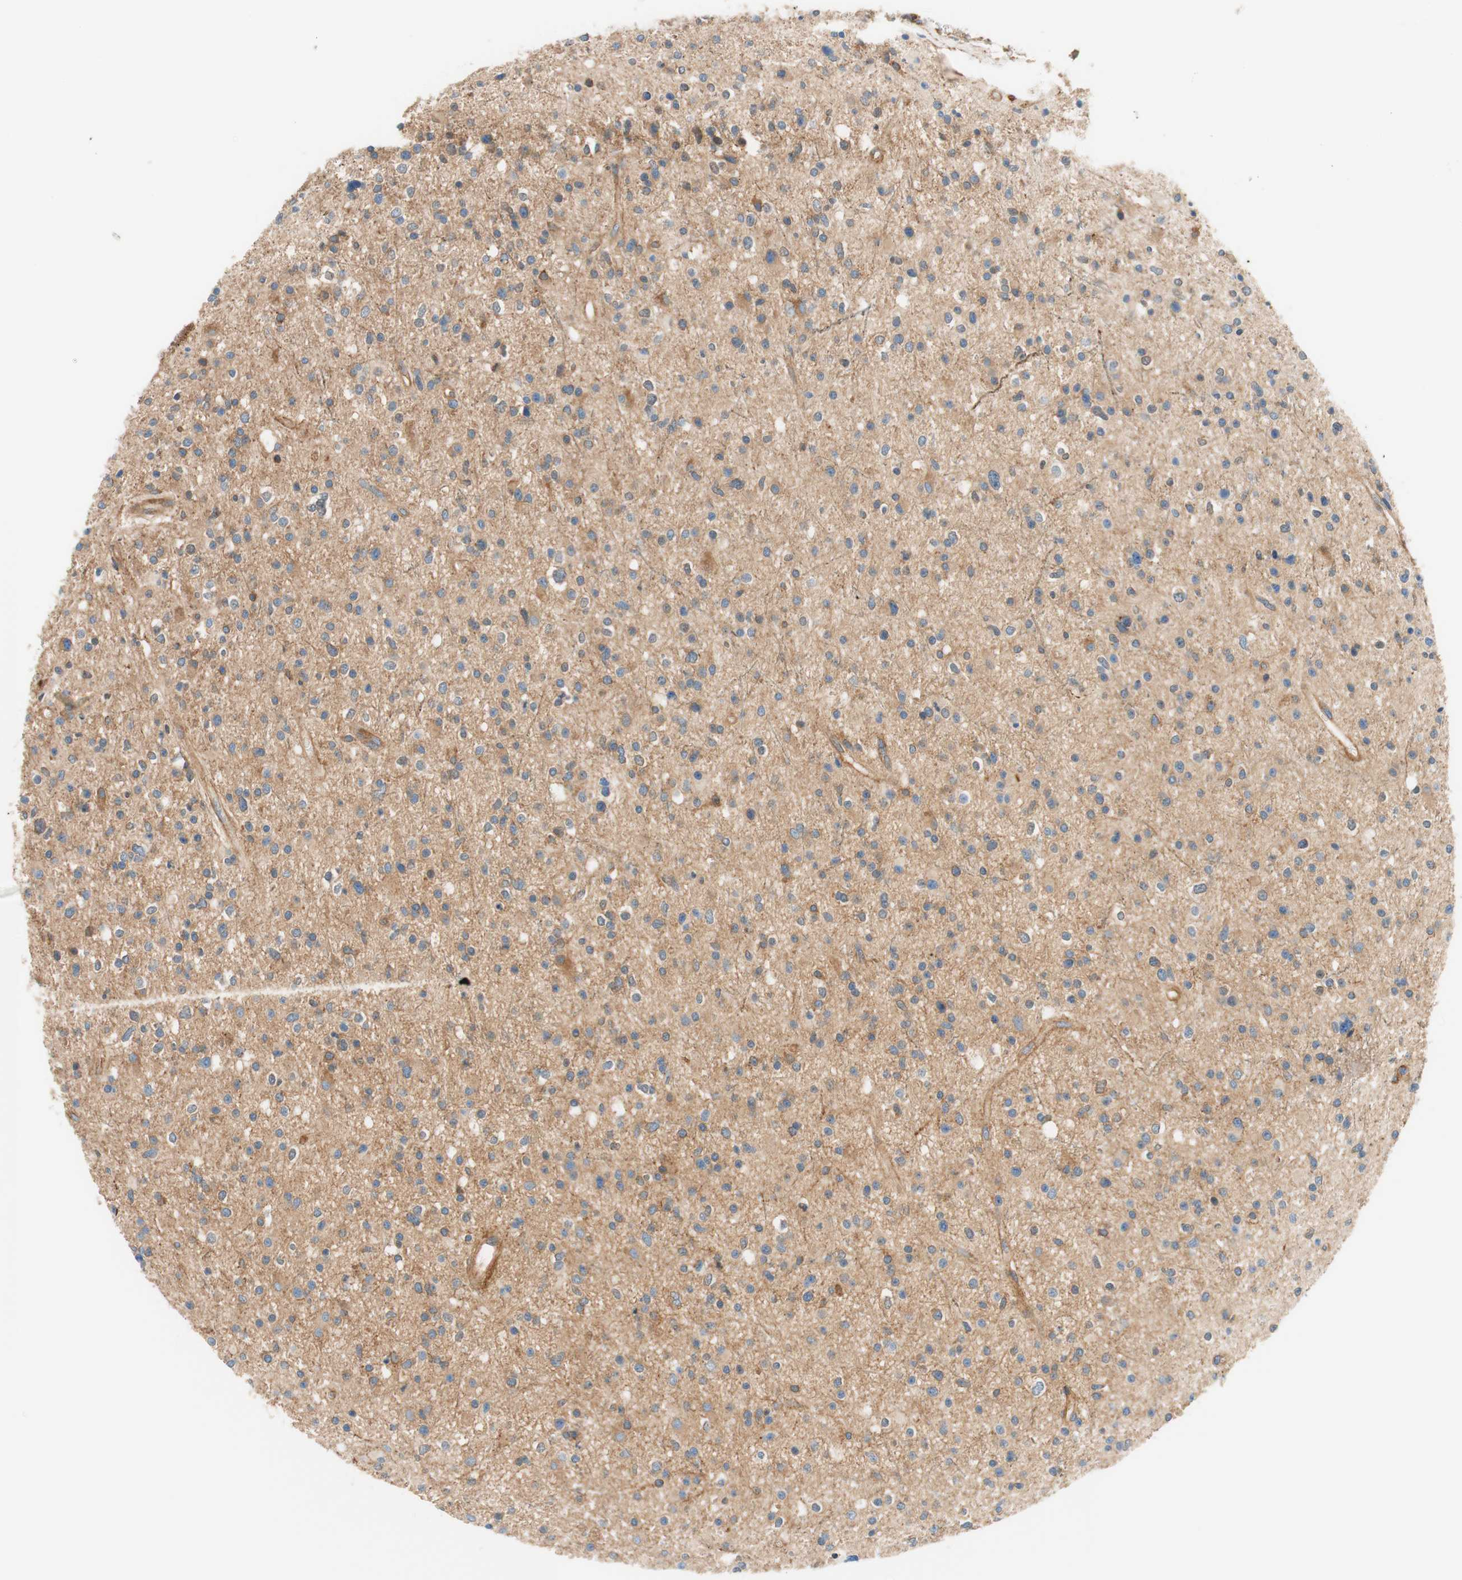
{"staining": {"intensity": "weak", "quantity": "25%-75%", "location": "cytoplasmic/membranous"}, "tissue": "glioma", "cell_type": "Tumor cells", "image_type": "cancer", "snomed": [{"axis": "morphology", "description": "Glioma, malignant, High grade"}, {"axis": "topography", "description": "Brain"}], "caption": "Protein expression analysis of human malignant glioma (high-grade) reveals weak cytoplasmic/membranous expression in about 25%-75% of tumor cells. (brown staining indicates protein expression, while blue staining denotes nuclei).", "gene": "VPS26A", "patient": {"sex": "male", "age": 33}}